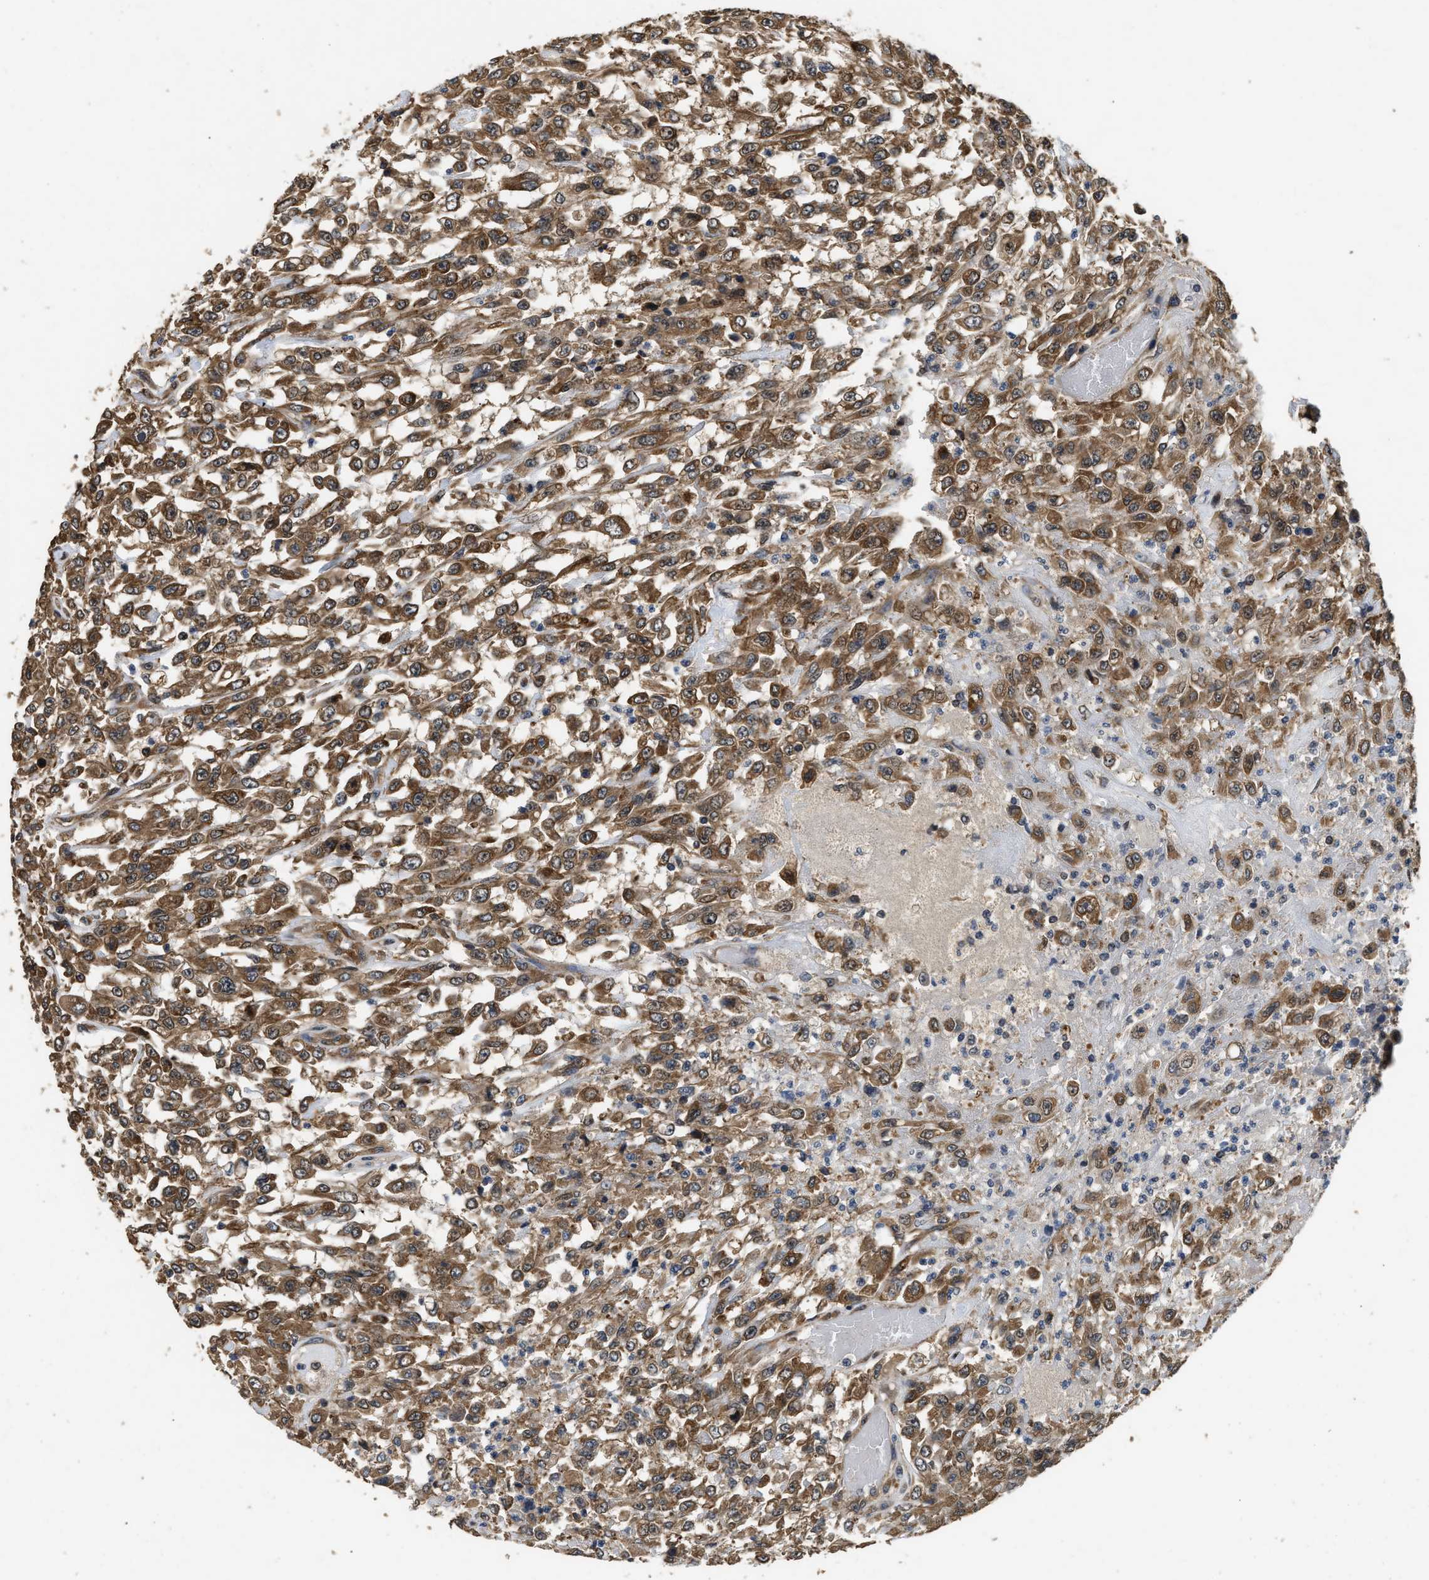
{"staining": {"intensity": "moderate", "quantity": ">75%", "location": "cytoplasmic/membranous"}, "tissue": "urothelial cancer", "cell_type": "Tumor cells", "image_type": "cancer", "snomed": [{"axis": "morphology", "description": "Urothelial carcinoma, High grade"}, {"axis": "topography", "description": "Urinary bladder"}], "caption": "Urothelial cancer was stained to show a protein in brown. There is medium levels of moderate cytoplasmic/membranous expression in approximately >75% of tumor cells.", "gene": "DNAJC2", "patient": {"sex": "male", "age": 46}}